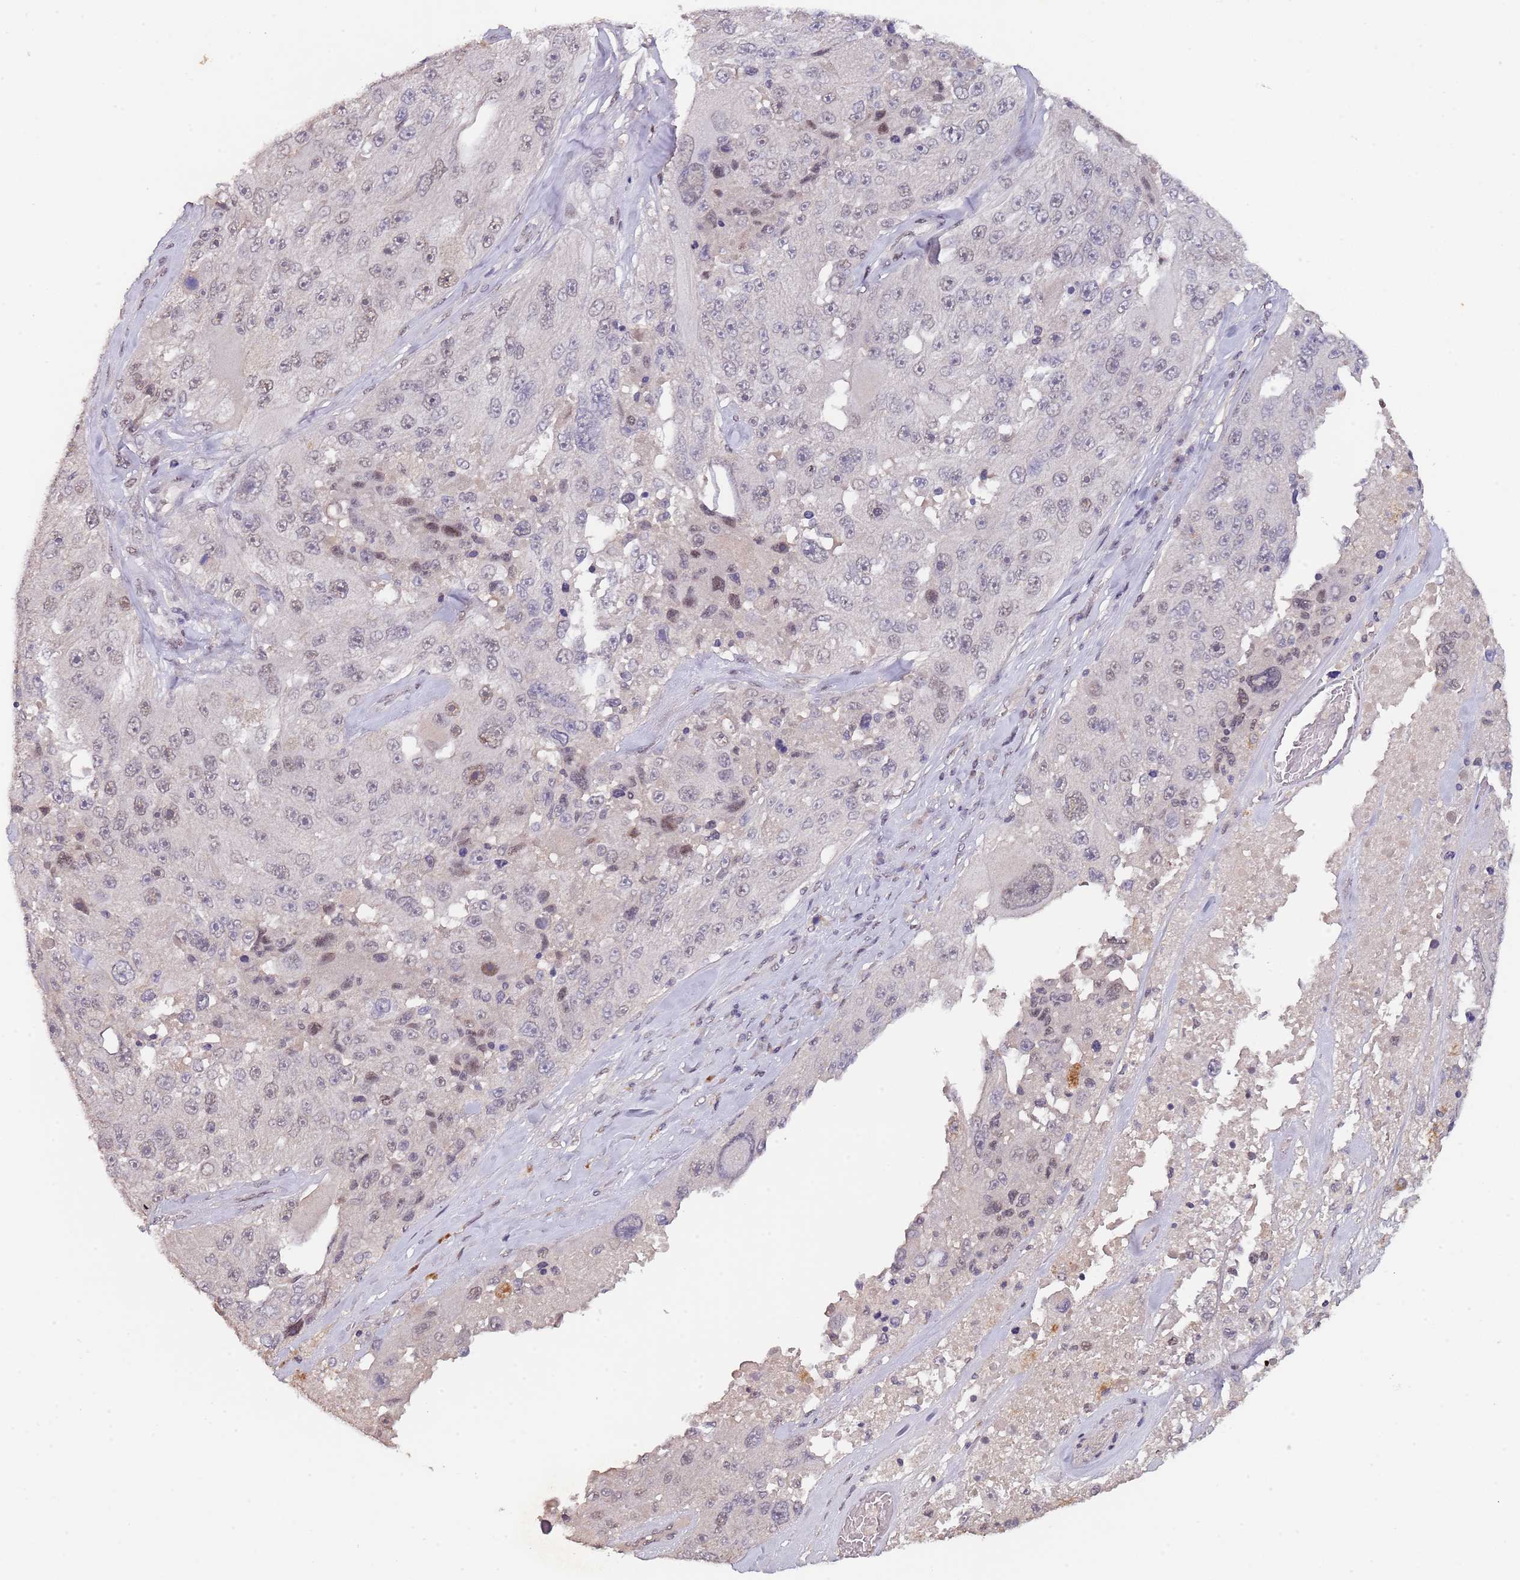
{"staining": {"intensity": "weak", "quantity": "<25%", "location": "nuclear"}, "tissue": "melanoma", "cell_type": "Tumor cells", "image_type": "cancer", "snomed": [{"axis": "morphology", "description": "Malignant melanoma, Metastatic site"}, {"axis": "topography", "description": "Lymph node"}], "caption": "Photomicrograph shows no protein positivity in tumor cells of melanoma tissue.", "gene": "CIZ1", "patient": {"sex": "male", "age": 62}}